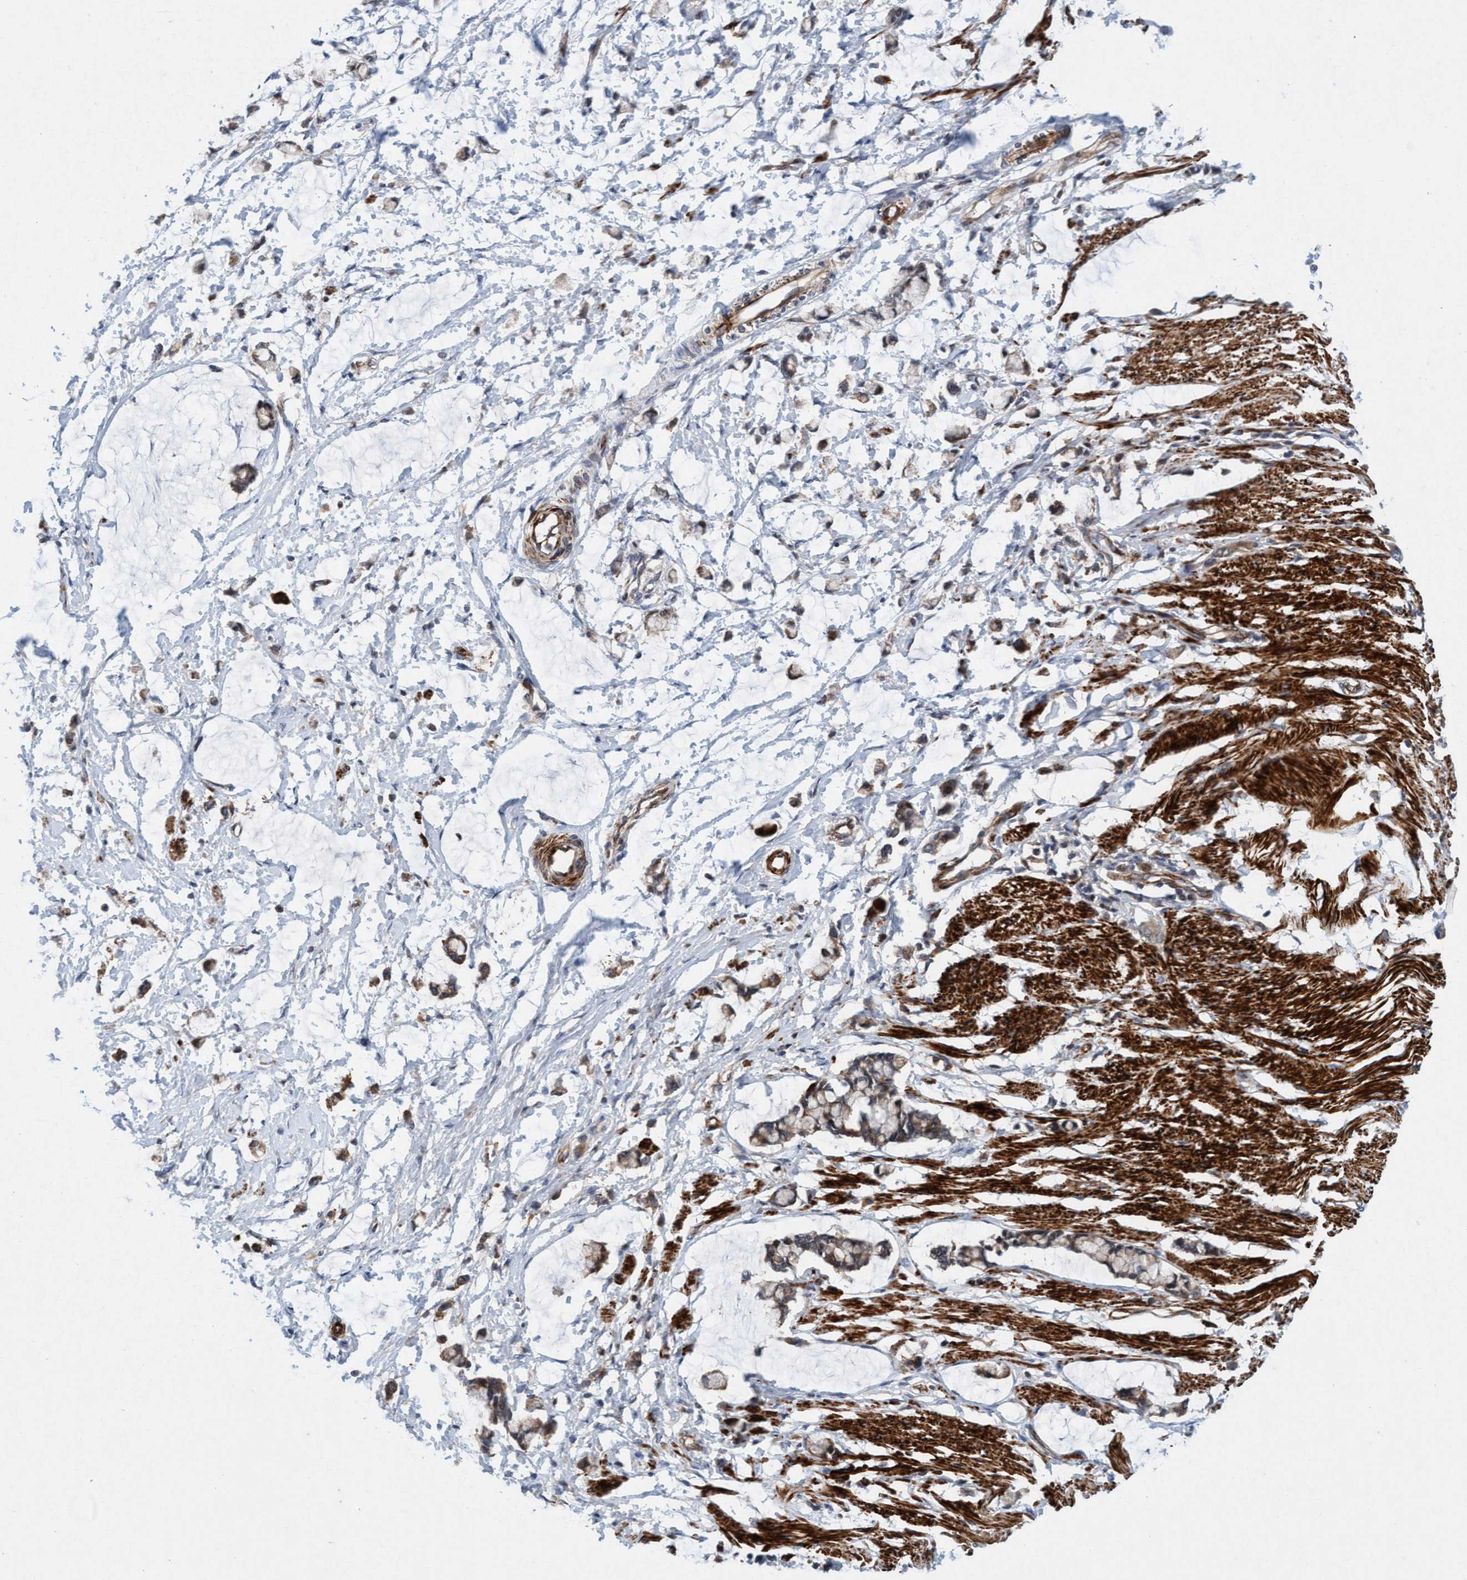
{"staining": {"intensity": "strong", "quantity": ">75%", "location": "cytoplasmic/membranous"}, "tissue": "smooth muscle", "cell_type": "Smooth muscle cells", "image_type": "normal", "snomed": [{"axis": "morphology", "description": "Normal tissue, NOS"}, {"axis": "morphology", "description": "Adenocarcinoma, NOS"}, {"axis": "topography", "description": "Smooth muscle"}, {"axis": "topography", "description": "Colon"}], "caption": "Immunohistochemistry (IHC) image of benign human smooth muscle stained for a protein (brown), which displays high levels of strong cytoplasmic/membranous positivity in about >75% of smooth muscle cells.", "gene": "TMEM70", "patient": {"sex": "male", "age": 14}}